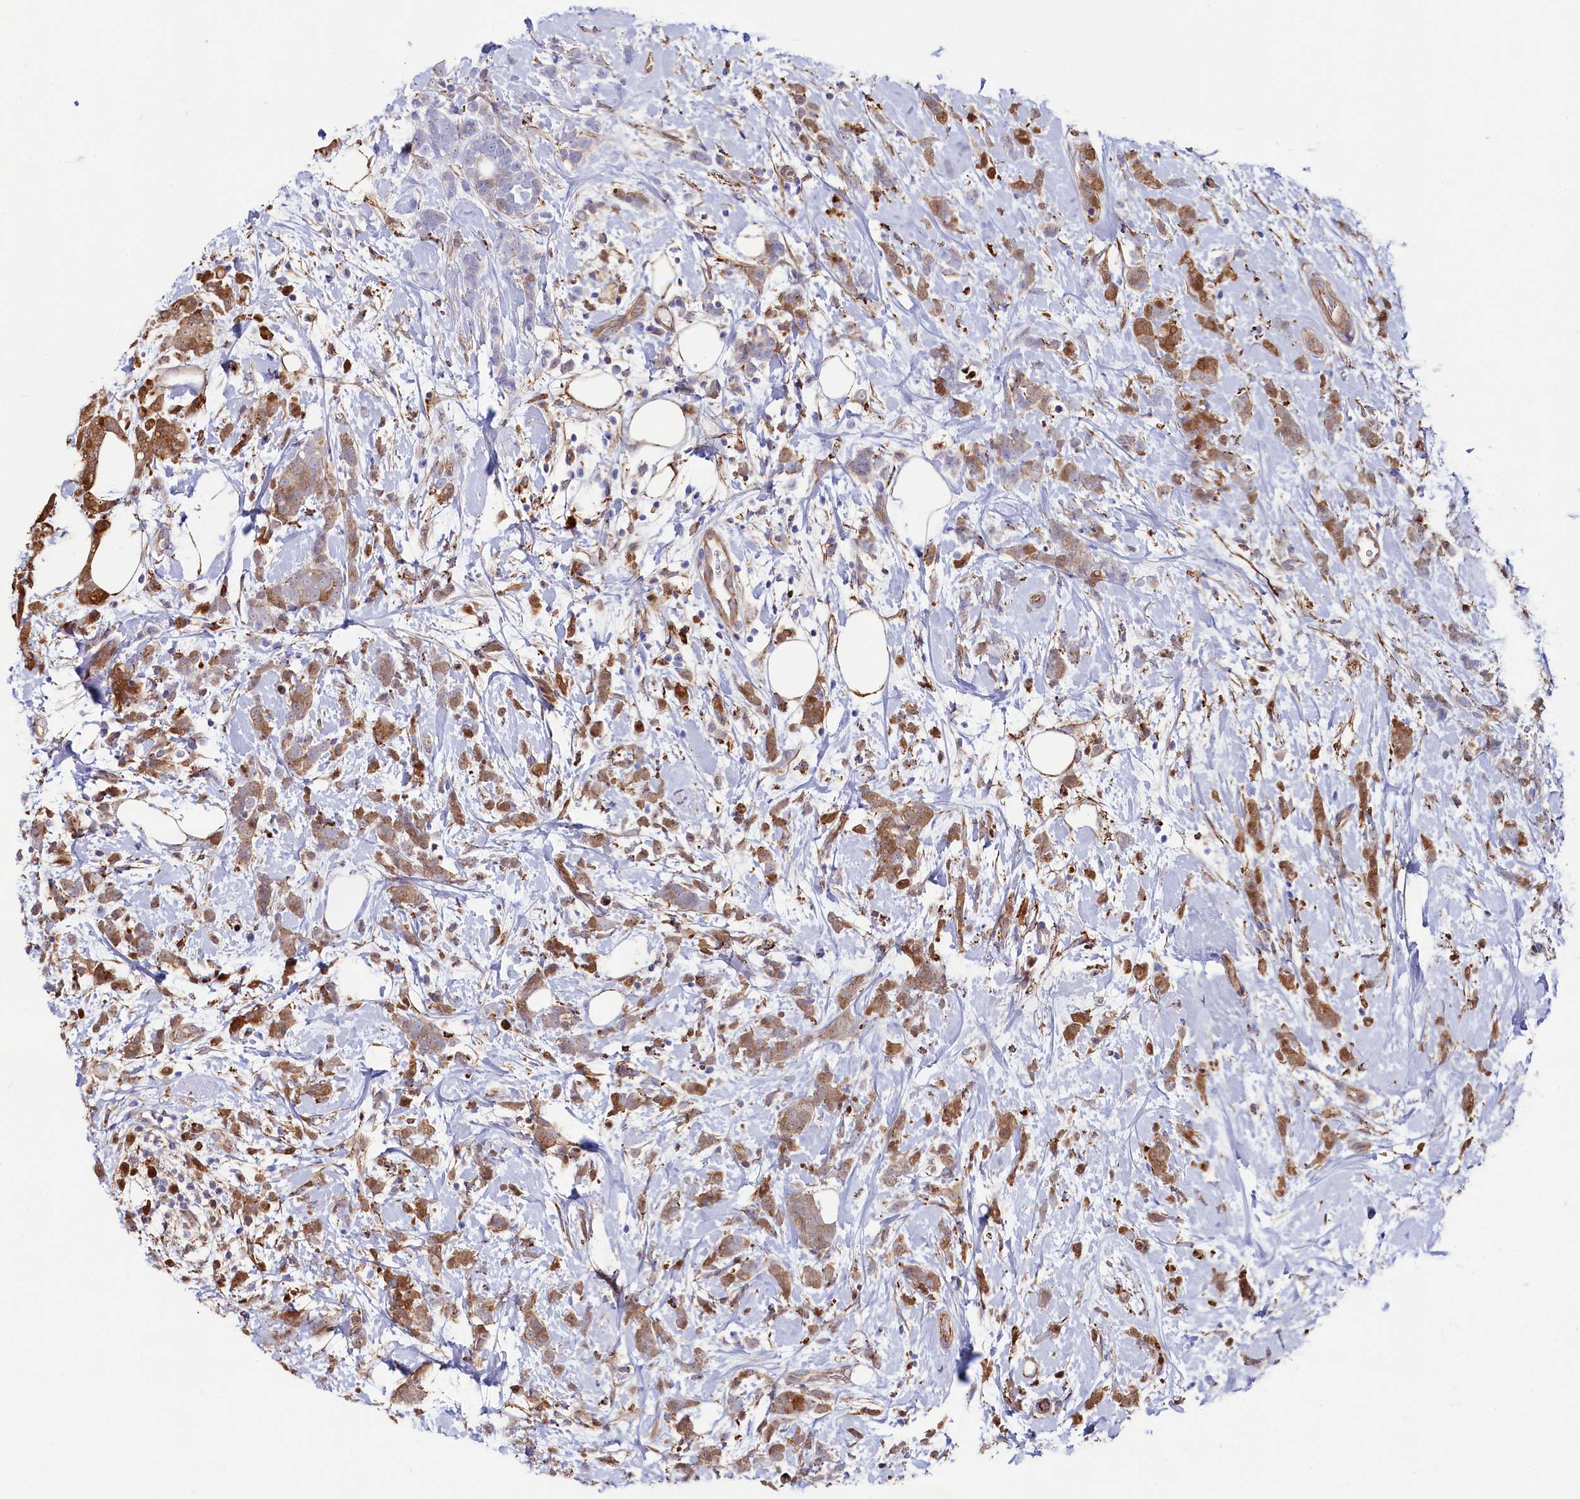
{"staining": {"intensity": "moderate", "quantity": "25%-75%", "location": "cytoplasmic/membranous"}, "tissue": "breast cancer", "cell_type": "Tumor cells", "image_type": "cancer", "snomed": [{"axis": "morphology", "description": "Lobular carcinoma"}, {"axis": "topography", "description": "Breast"}], "caption": "This is an image of IHC staining of breast lobular carcinoma, which shows moderate staining in the cytoplasmic/membranous of tumor cells.", "gene": "ASTE1", "patient": {"sex": "female", "age": 58}}